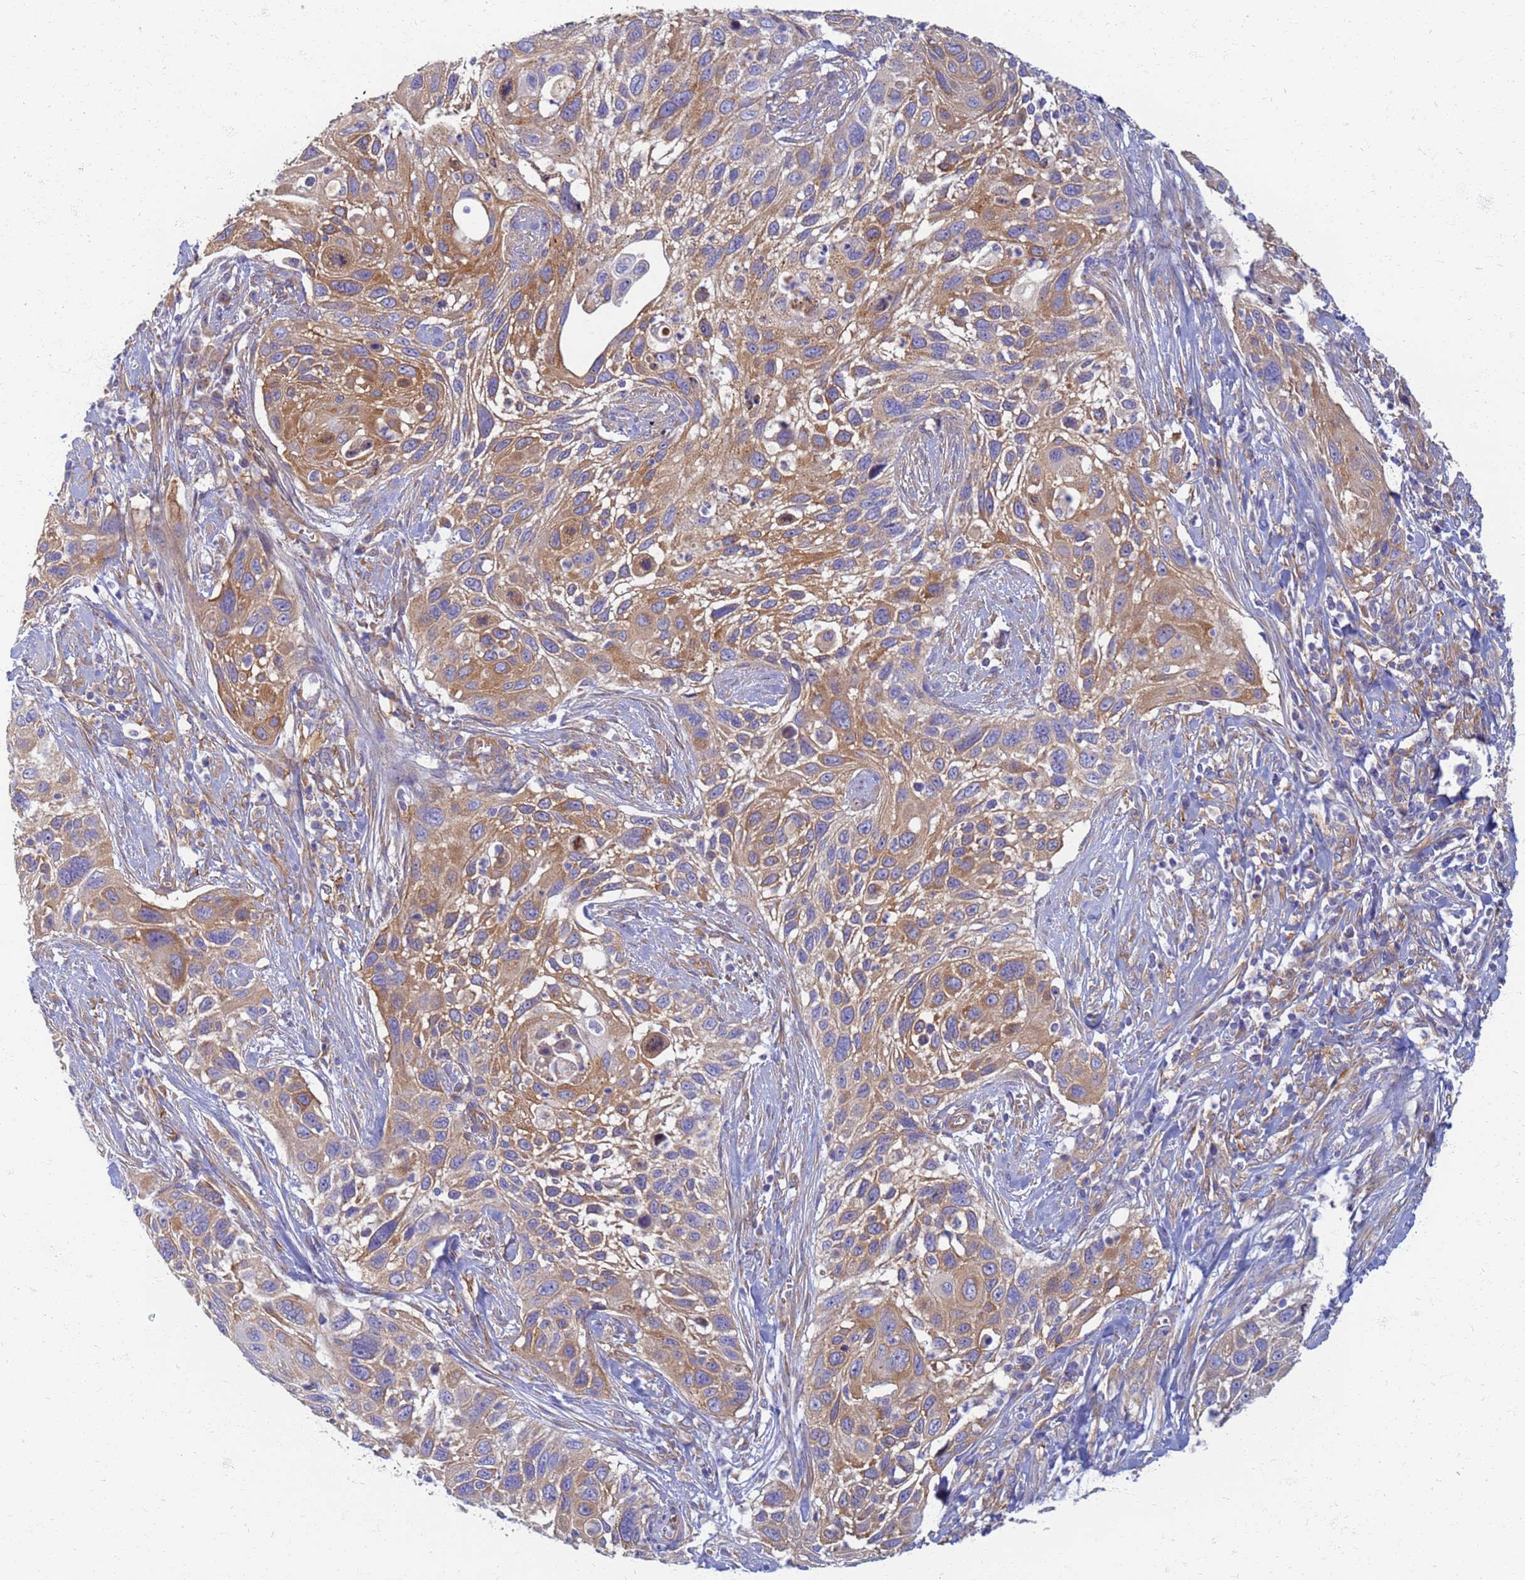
{"staining": {"intensity": "moderate", "quantity": ">75%", "location": "cytoplasmic/membranous"}, "tissue": "cervical cancer", "cell_type": "Tumor cells", "image_type": "cancer", "snomed": [{"axis": "morphology", "description": "Squamous cell carcinoma, NOS"}, {"axis": "topography", "description": "Cervix"}], "caption": "A brown stain shows moderate cytoplasmic/membranous expression of a protein in cervical cancer tumor cells. The protein of interest is stained brown, and the nuclei are stained in blue (DAB (3,3'-diaminobenzidine) IHC with brightfield microscopy, high magnification).", "gene": "EEA1", "patient": {"sex": "female", "age": 70}}